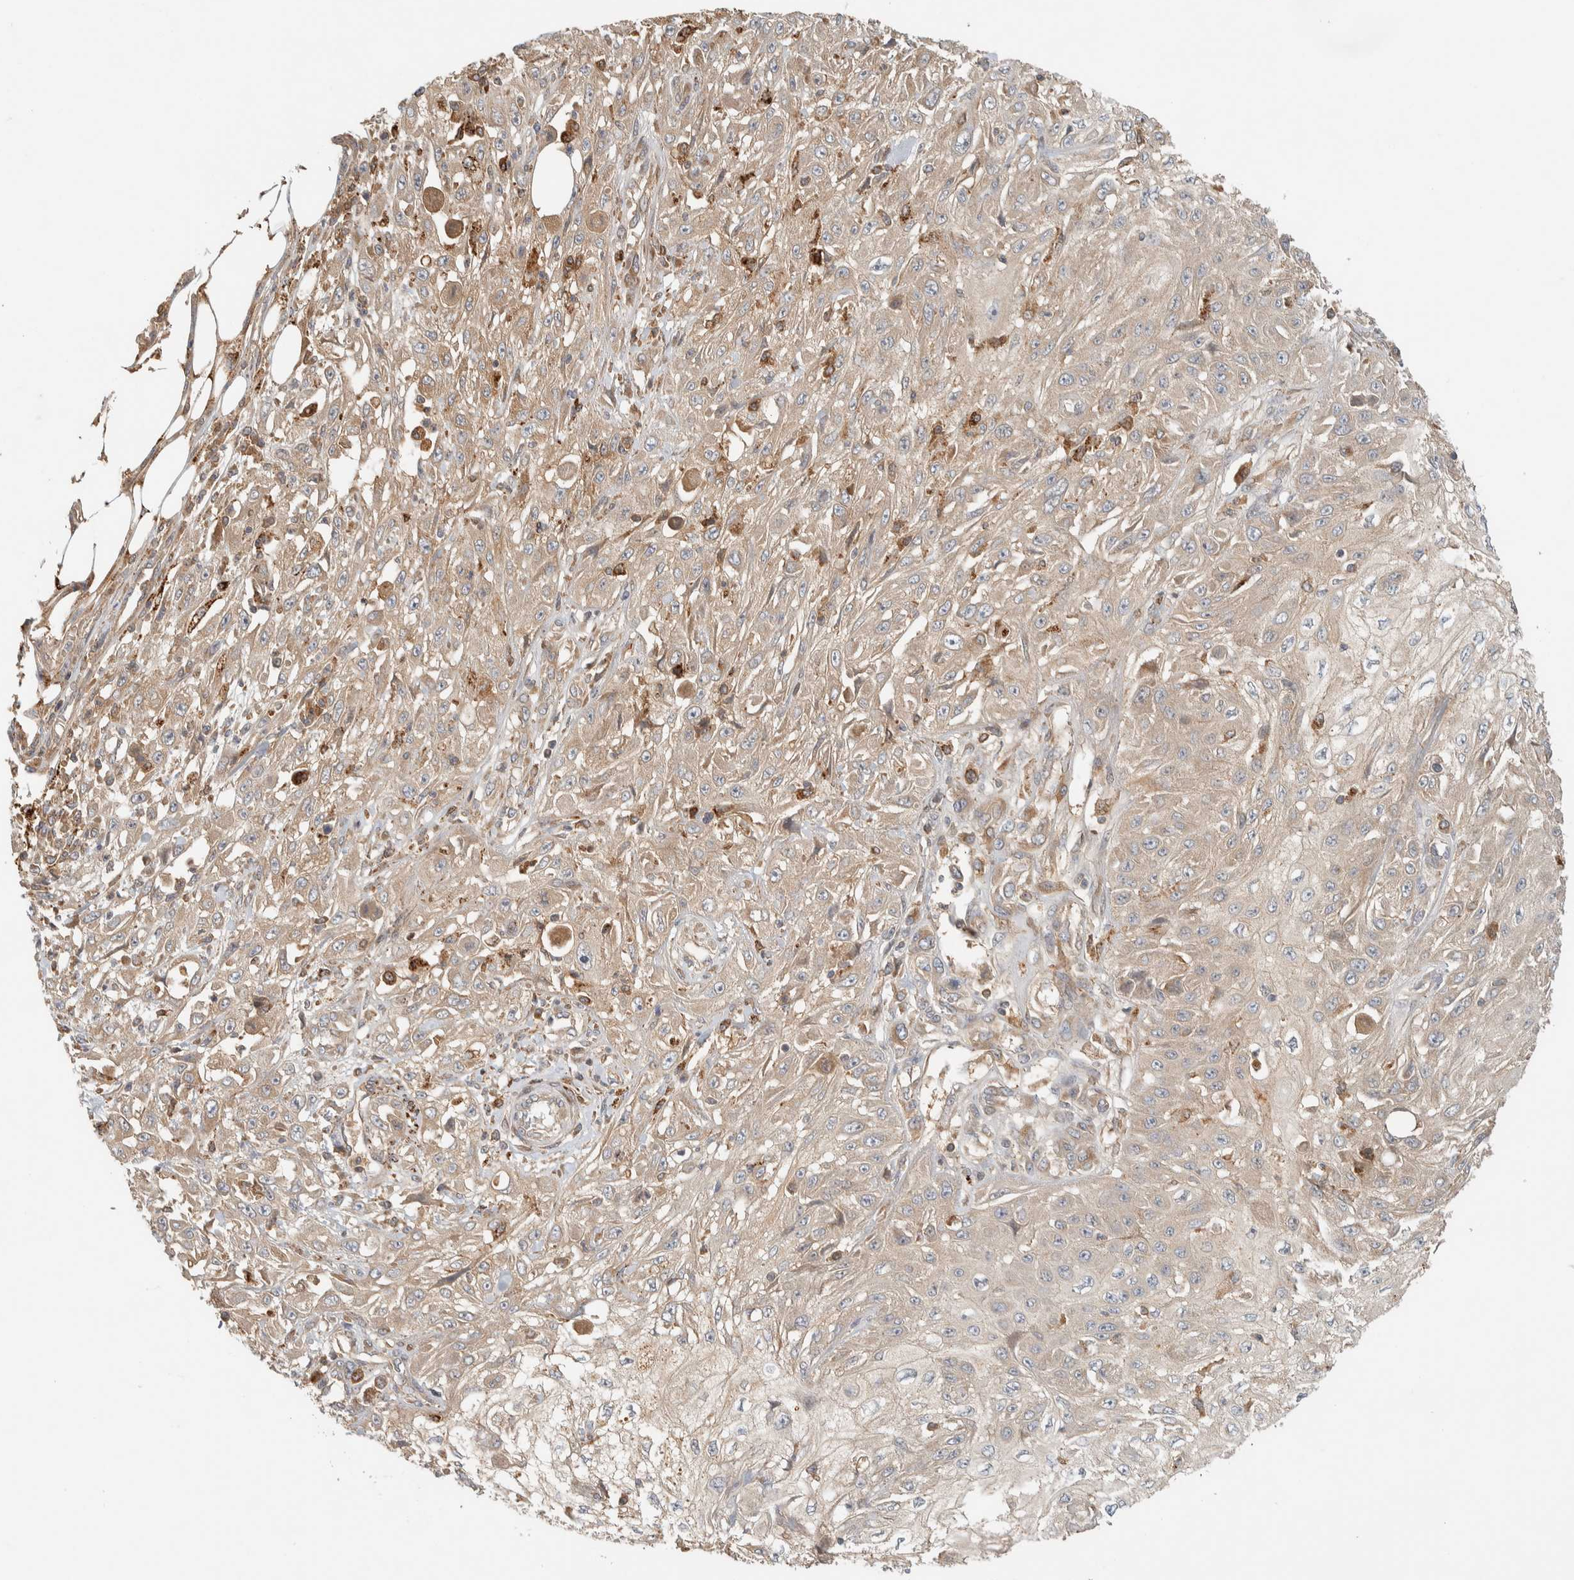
{"staining": {"intensity": "weak", "quantity": ">75%", "location": "cytoplasmic/membranous"}, "tissue": "skin cancer", "cell_type": "Tumor cells", "image_type": "cancer", "snomed": [{"axis": "morphology", "description": "Squamous cell carcinoma, NOS"}, {"axis": "morphology", "description": "Squamous cell carcinoma, metastatic, NOS"}, {"axis": "topography", "description": "Skin"}, {"axis": "topography", "description": "Lymph node"}], "caption": "Protein staining demonstrates weak cytoplasmic/membranous expression in about >75% of tumor cells in squamous cell carcinoma (skin).", "gene": "FAM167A", "patient": {"sex": "male", "age": 75}}